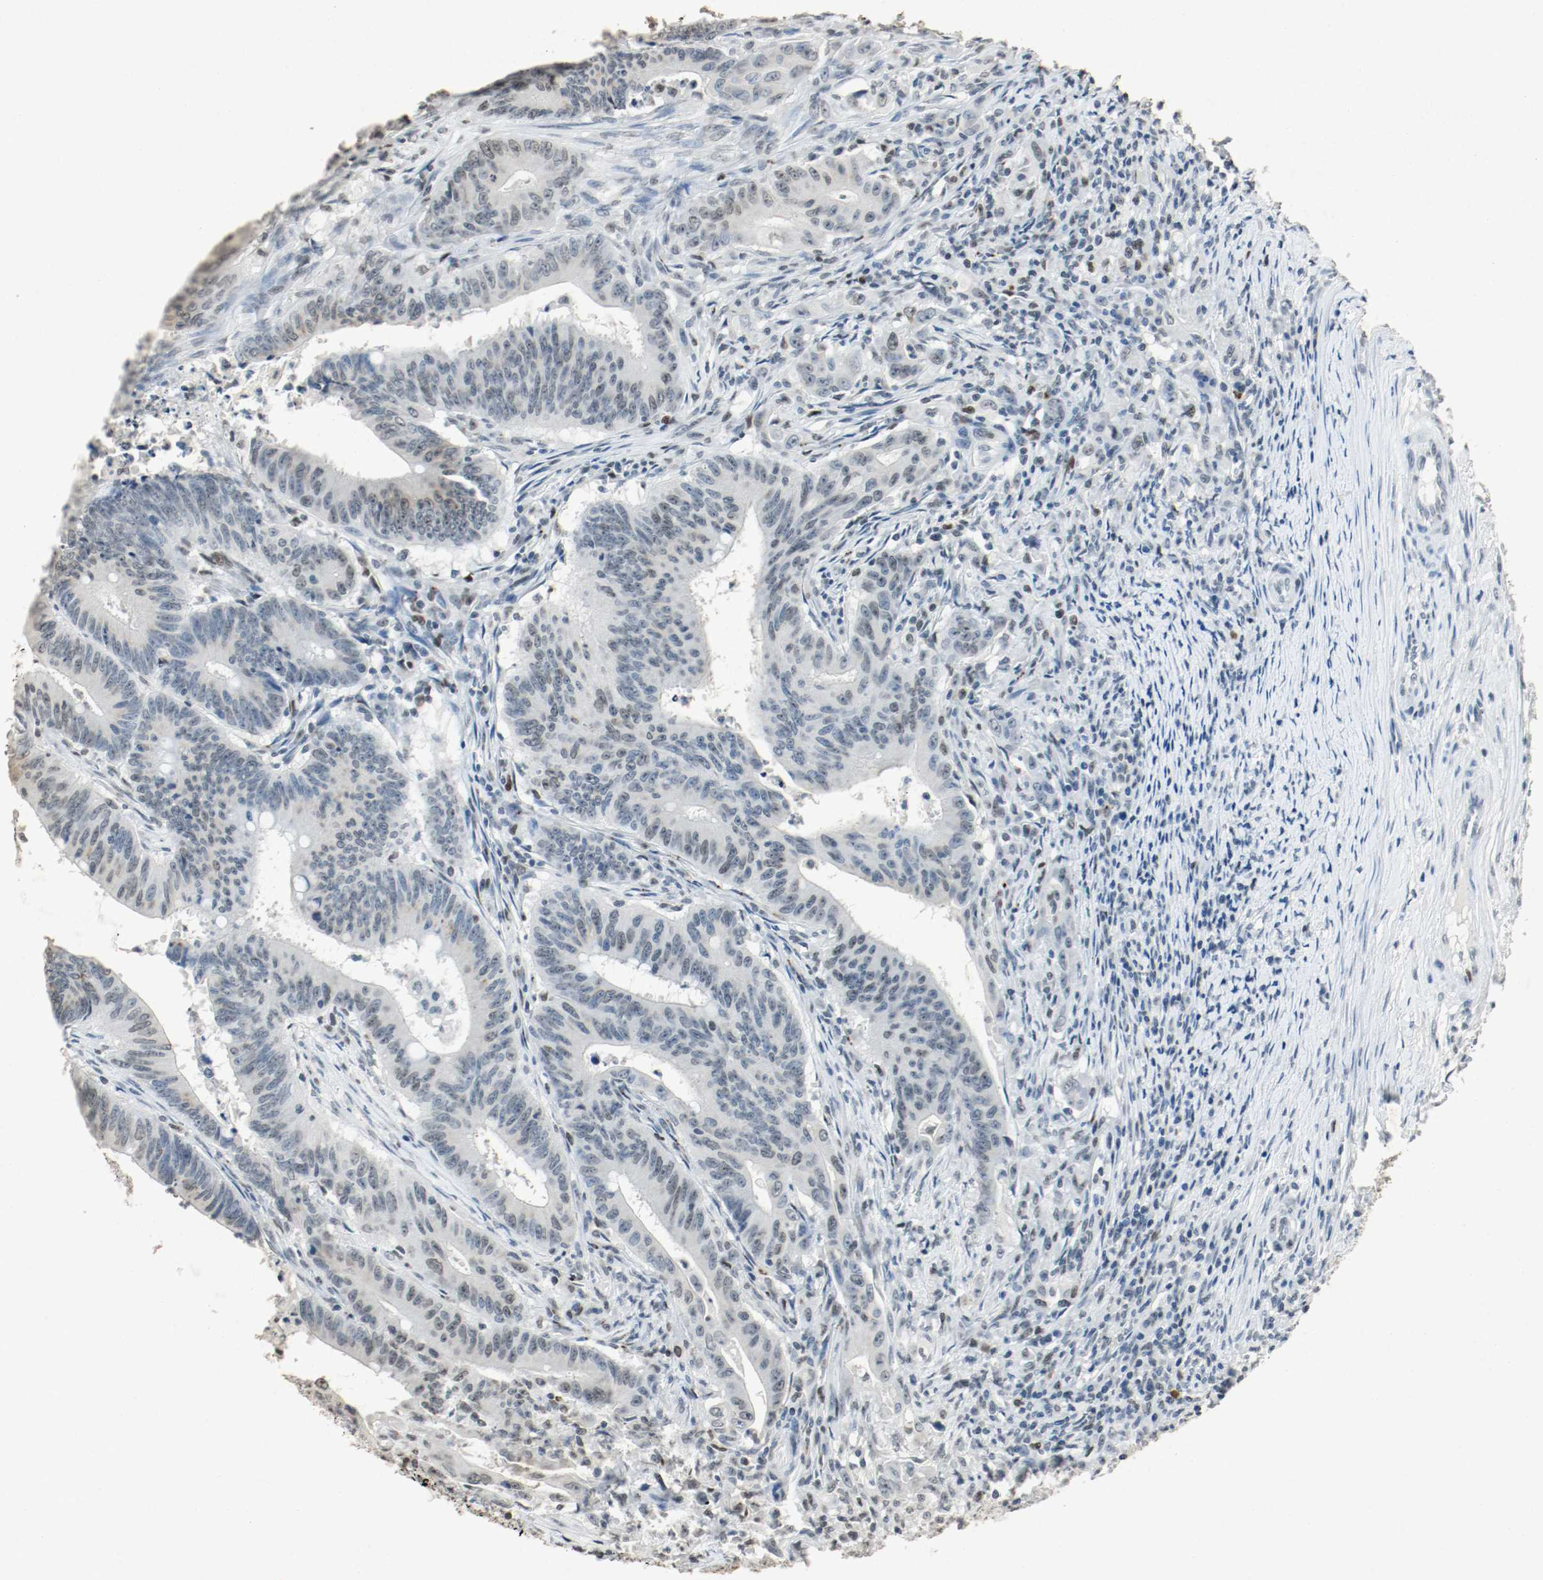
{"staining": {"intensity": "strong", "quantity": "25%-75%", "location": "nuclear"}, "tissue": "colorectal cancer", "cell_type": "Tumor cells", "image_type": "cancer", "snomed": [{"axis": "morphology", "description": "Adenocarcinoma, NOS"}, {"axis": "topography", "description": "Colon"}], "caption": "Immunohistochemical staining of human colorectal adenocarcinoma displays strong nuclear protein positivity in about 25%-75% of tumor cells. Nuclei are stained in blue.", "gene": "DNMT1", "patient": {"sex": "male", "age": 45}}